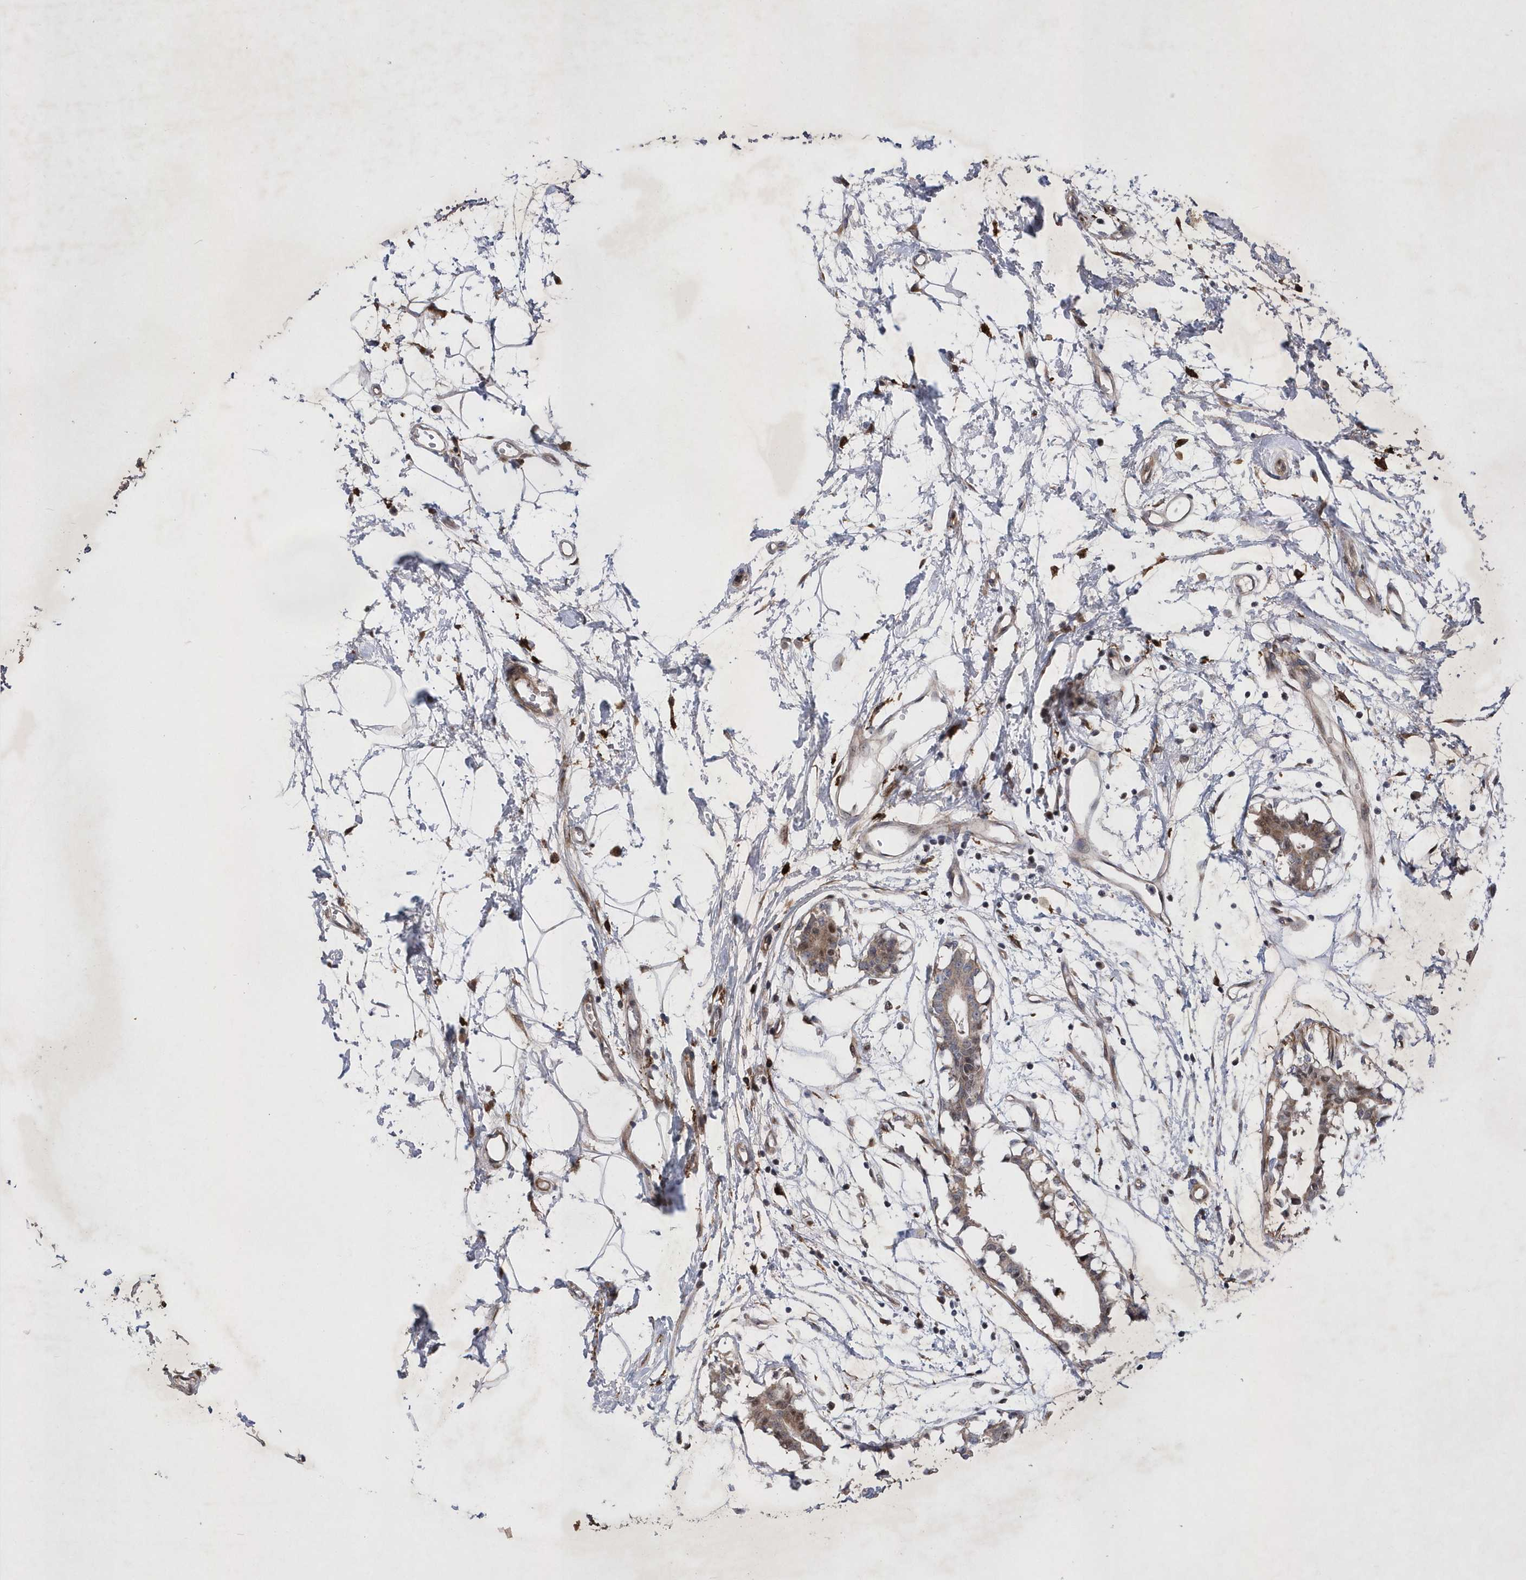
{"staining": {"intensity": "moderate", "quantity": ">75%", "location": "cytoplasmic/membranous"}, "tissue": "breast cancer", "cell_type": "Tumor cells", "image_type": "cancer", "snomed": [{"axis": "morphology", "description": "Duct carcinoma"}, {"axis": "topography", "description": "Breast"}], "caption": "Protein staining demonstrates moderate cytoplasmic/membranous expression in about >75% of tumor cells in breast infiltrating ductal carcinoma. (DAB = brown stain, brightfield microscopy at high magnification).", "gene": "LONRF2", "patient": {"sex": "female", "age": 40}}